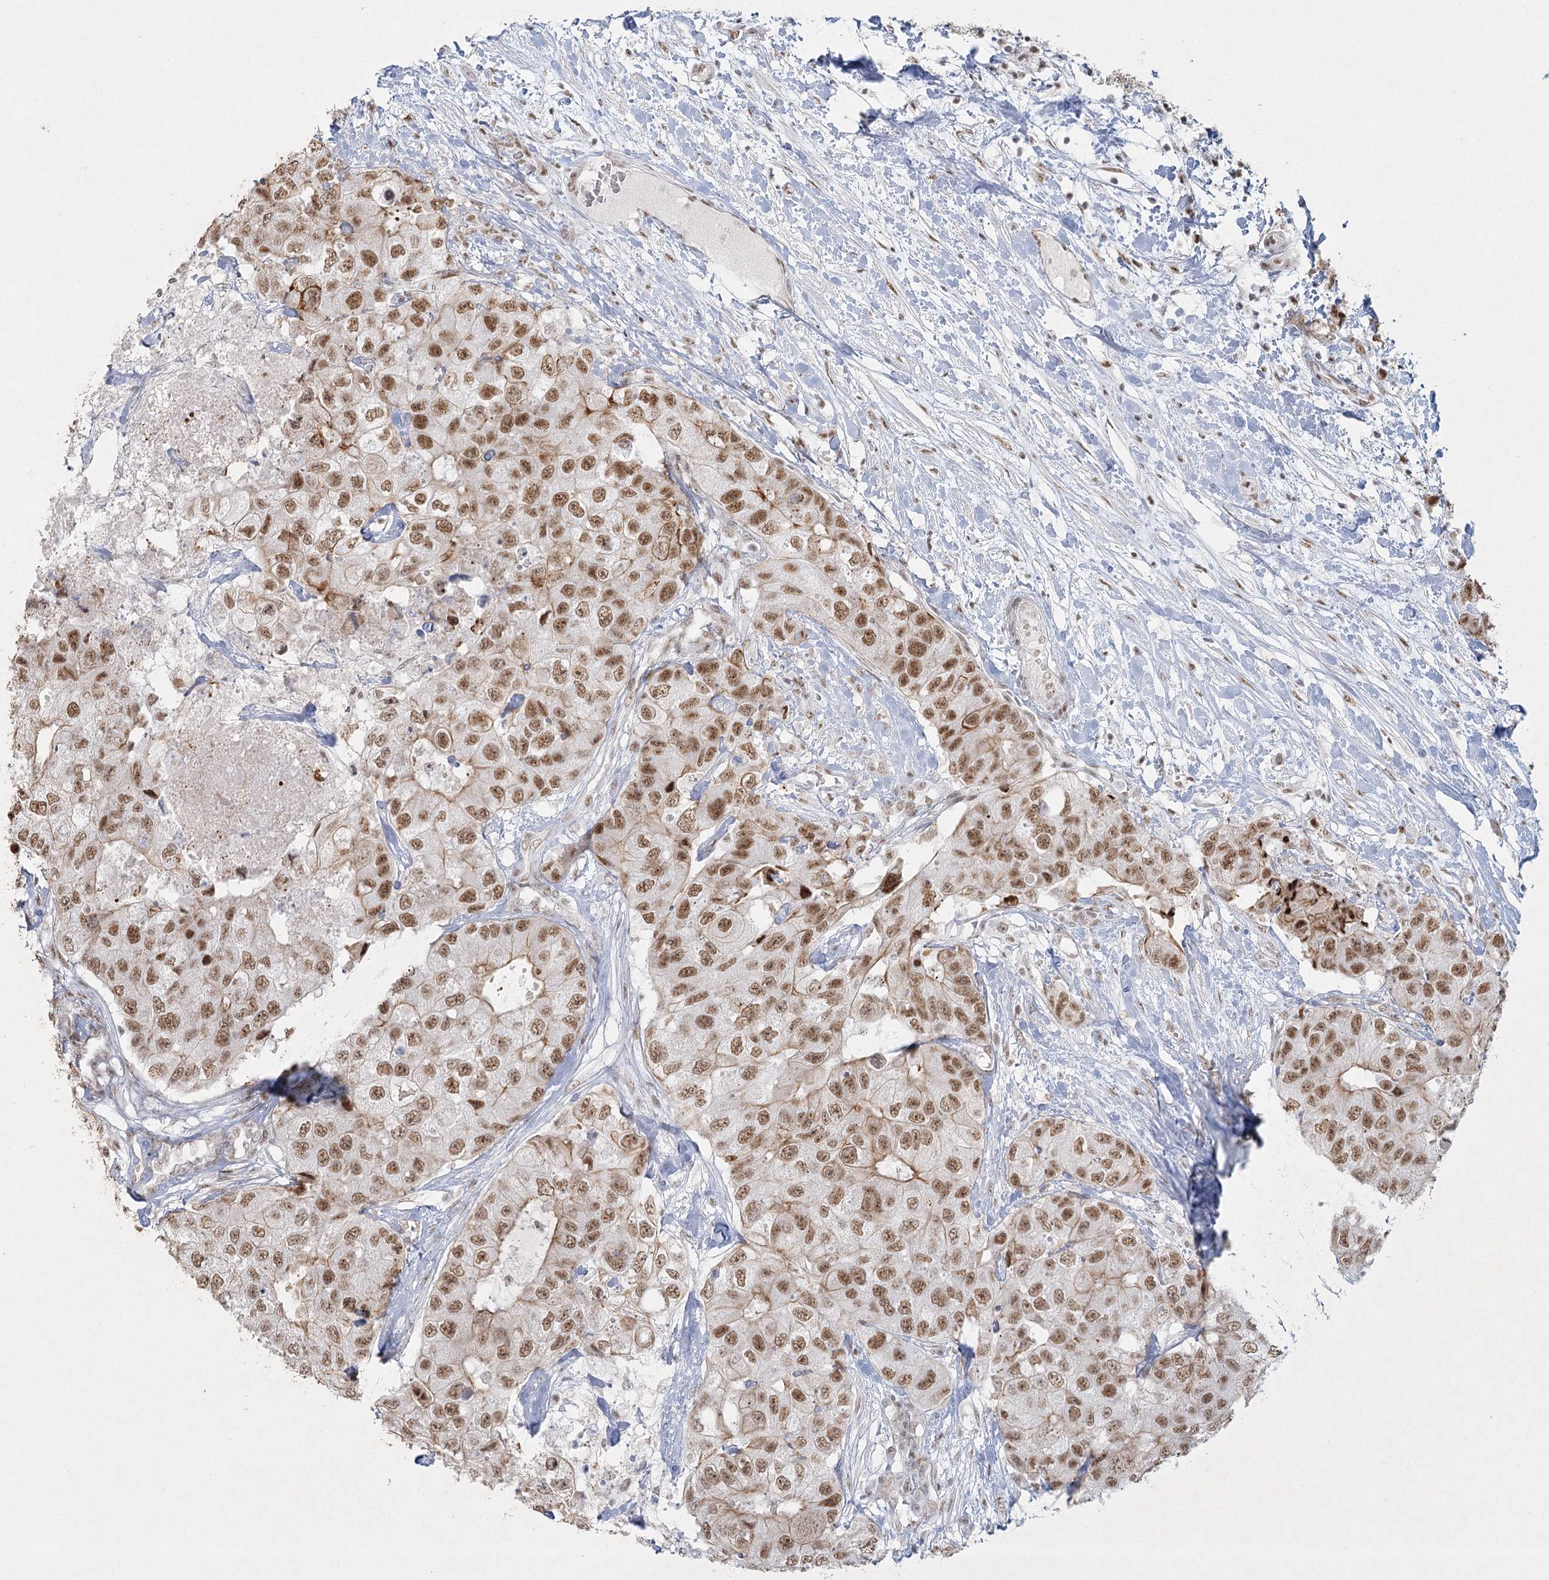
{"staining": {"intensity": "moderate", "quantity": ">75%", "location": "cytoplasmic/membranous,nuclear"}, "tissue": "breast cancer", "cell_type": "Tumor cells", "image_type": "cancer", "snomed": [{"axis": "morphology", "description": "Duct carcinoma"}, {"axis": "topography", "description": "Breast"}], "caption": "A micrograph showing moderate cytoplasmic/membranous and nuclear positivity in about >75% of tumor cells in breast cancer (intraductal carcinoma), as visualized by brown immunohistochemical staining.", "gene": "U2SURP", "patient": {"sex": "female", "age": 62}}